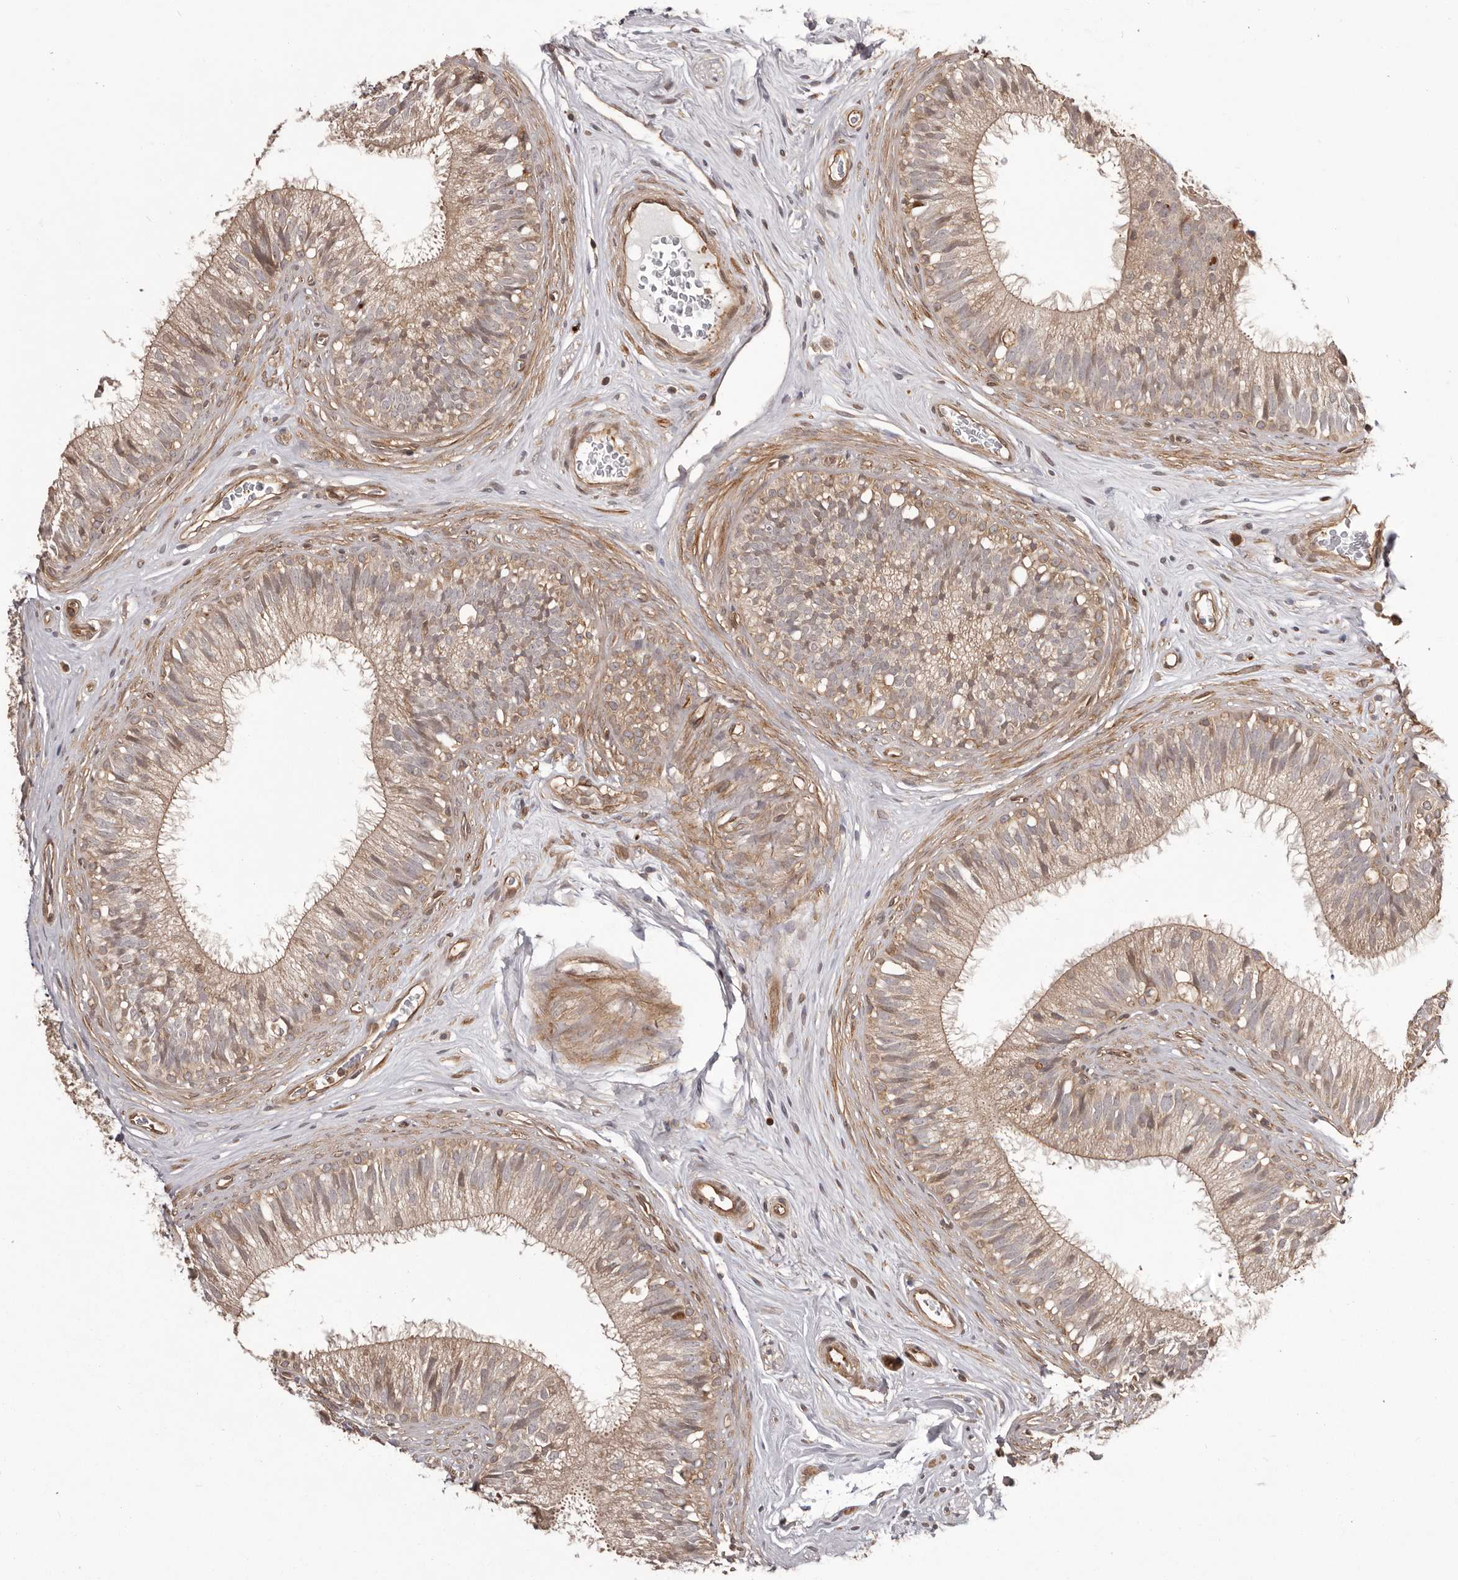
{"staining": {"intensity": "weak", "quantity": ">75%", "location": "cytoplasmic/membranous"}, "tissue": "epididymis", "cell_type": "Glandular cells", "image_type": "normal", "snomed": [{"axis": "morphology", "description": "Normal tissue, NOS"}, {"axis": "topography", "description": "Epididymis"}], "caption": "A high-resolution image shows IHC staining of benign epididymis, which exhibits weak cytoplasmic/membranous expression in approximately >75% of glandular cells.", "gene": "NFKBIA", "patient": {"sex": "male", "age": 29}}